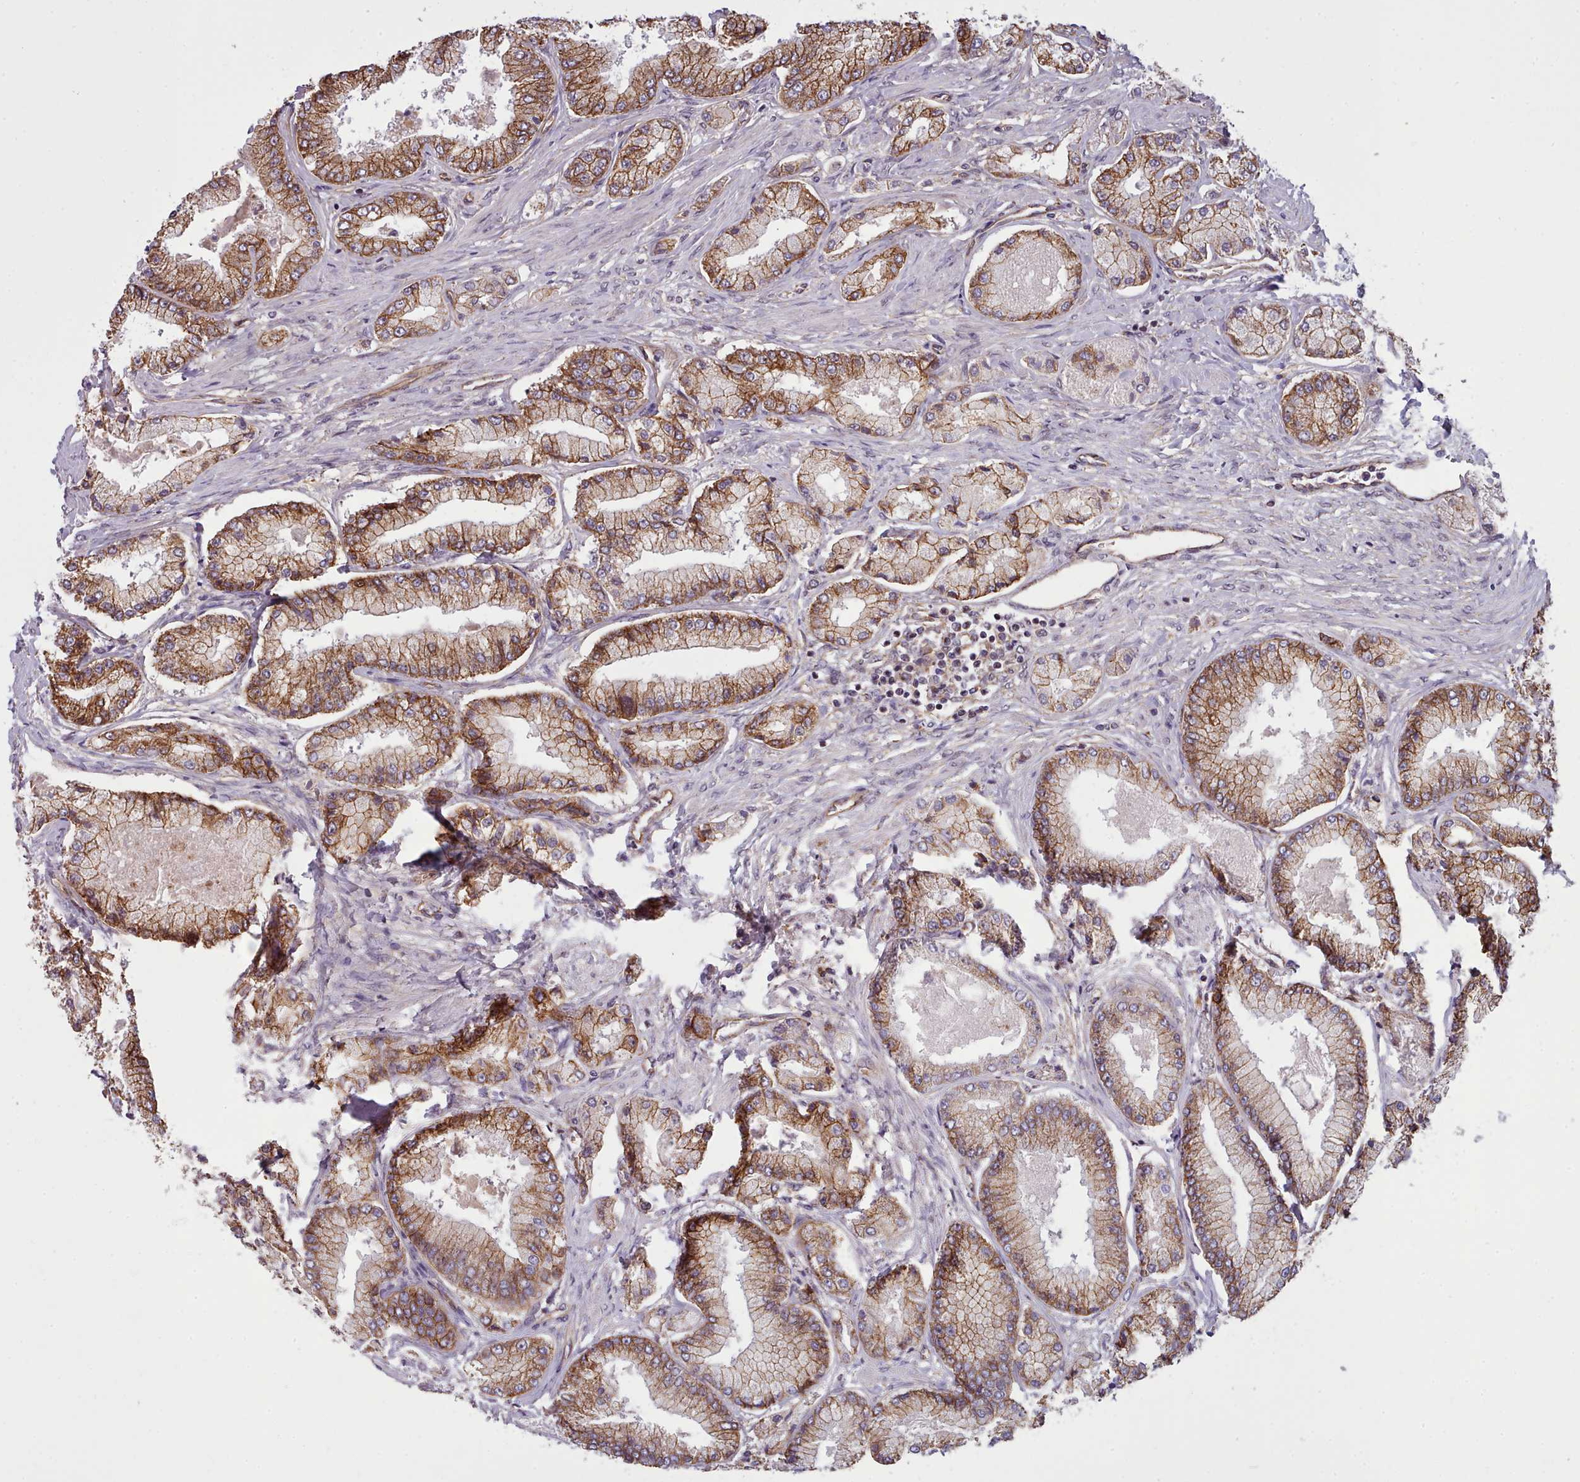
{"staining": {"intensity": "moderate", "quantity": ">75%", "location": "cytoplasmic/membranous"}, "tissue": "prostate cancer", "cell_type": "Tumor cells", "image_type": "cancer", "snomed": [{"axis": "morphology", "description": "Adenocarcinoma, Low grade"}, {"axis": "topography", "description": "Prostate"}], "caption": "Prostate cancer tissue exhibits moderate cytoplasmic/membranous staining in about >75% of tumor cells", "gene": "MRPL46", "patient": {"sex": "male", "age": 74}}